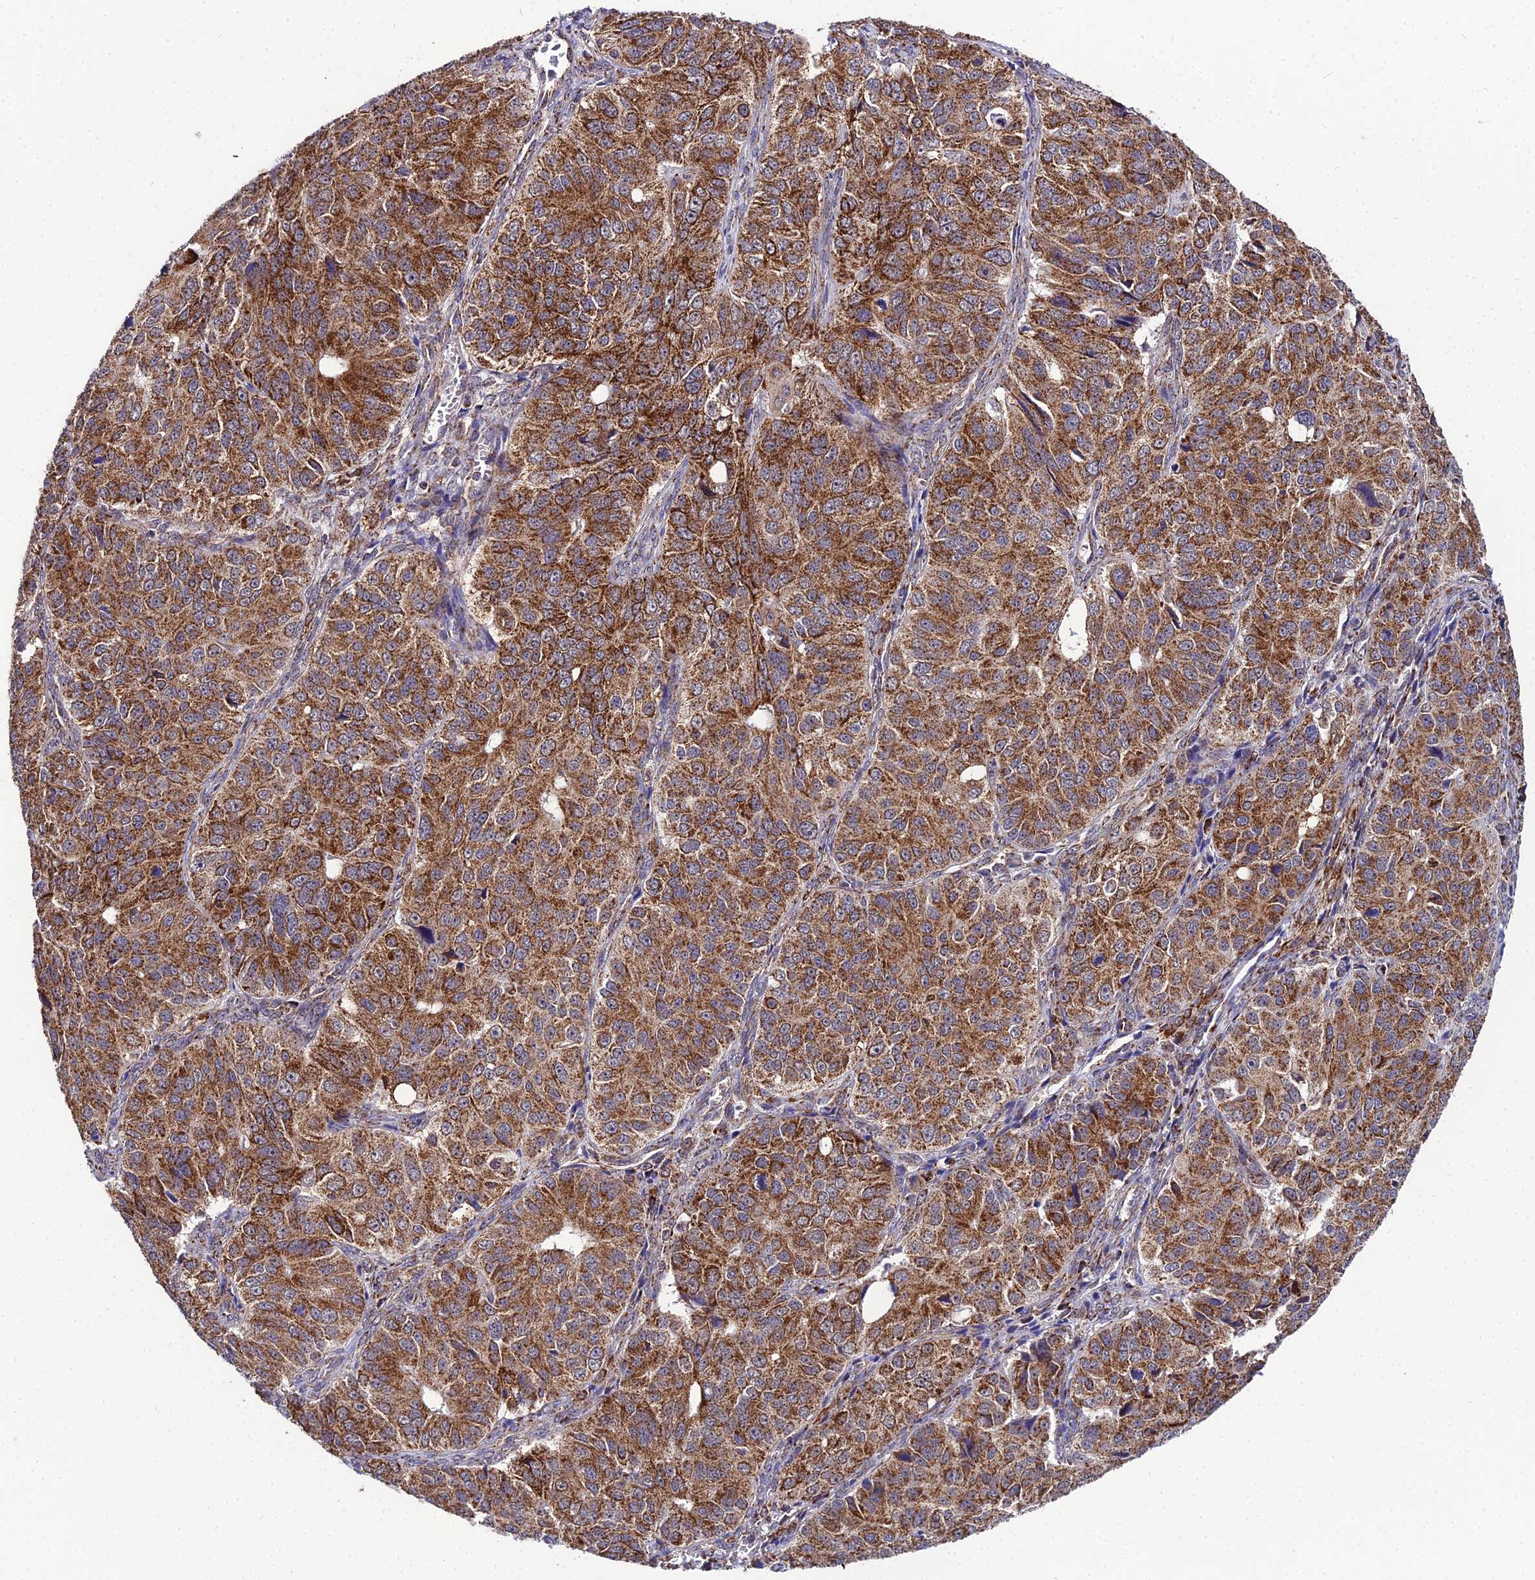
{"staining": {"intensity": "strong", "quantity": ">75%", "location": "cytoplasmic/membranous"}, "tissue": "ovarian cancer", "cell_type": "Tumor cells", "image_type": "cancer", "snomed": [{"axis": "morphology", "description": "Carcinoma, endometroid"}, {"axis": "topography", "description": "Ovary"}], "caption": "A photomicrograph showing strong cytoplasmic/membranous positivity in approximately >75% of tumor cells in ovarian endometroid carcinoma, as visualized by brown immunohistochemical staining.", "gene": "PSMD2", "patient": {"sex": "female", "age": 51}}